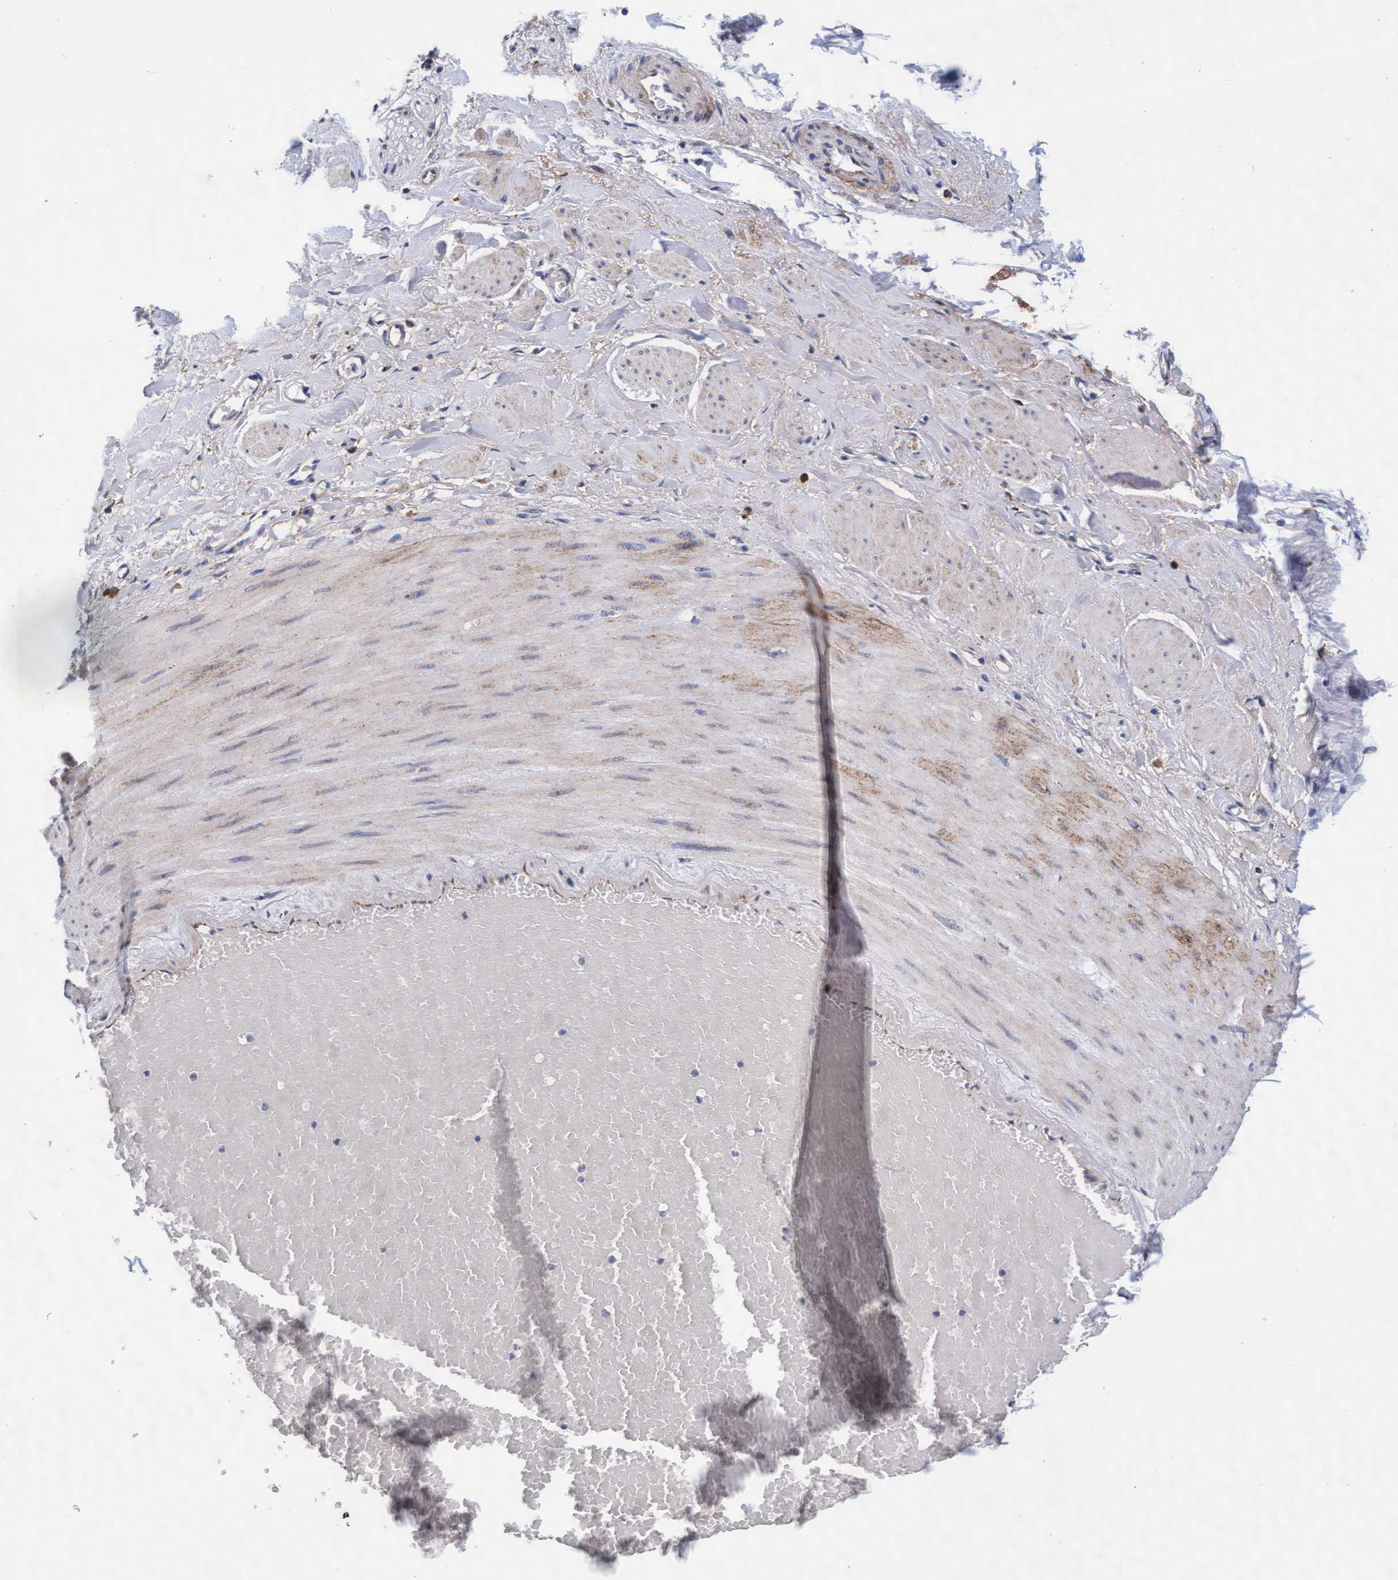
{"staining": {"intensity": "negative", "quantity": "none", "location": "none"}, "tissue": "adipose tissue", "cell_type": "Adipocytes", "image_type": "normal", "snomed": [{"axis": "morphology", "description": "Normal tissue, NOS"}, {"axis": "topography", "description": "Soft tissue"}, {"axis": "topography", "description": "Vascular tissue"}], "caption": "Immunohistochemical staining of normal adipose tissue exhibits no significant positivity in adipocytes. (DAB IHC with hematoxylin counter stain).", "gene": "CPQ", "patient": {"sex": "female", "age": 35}}